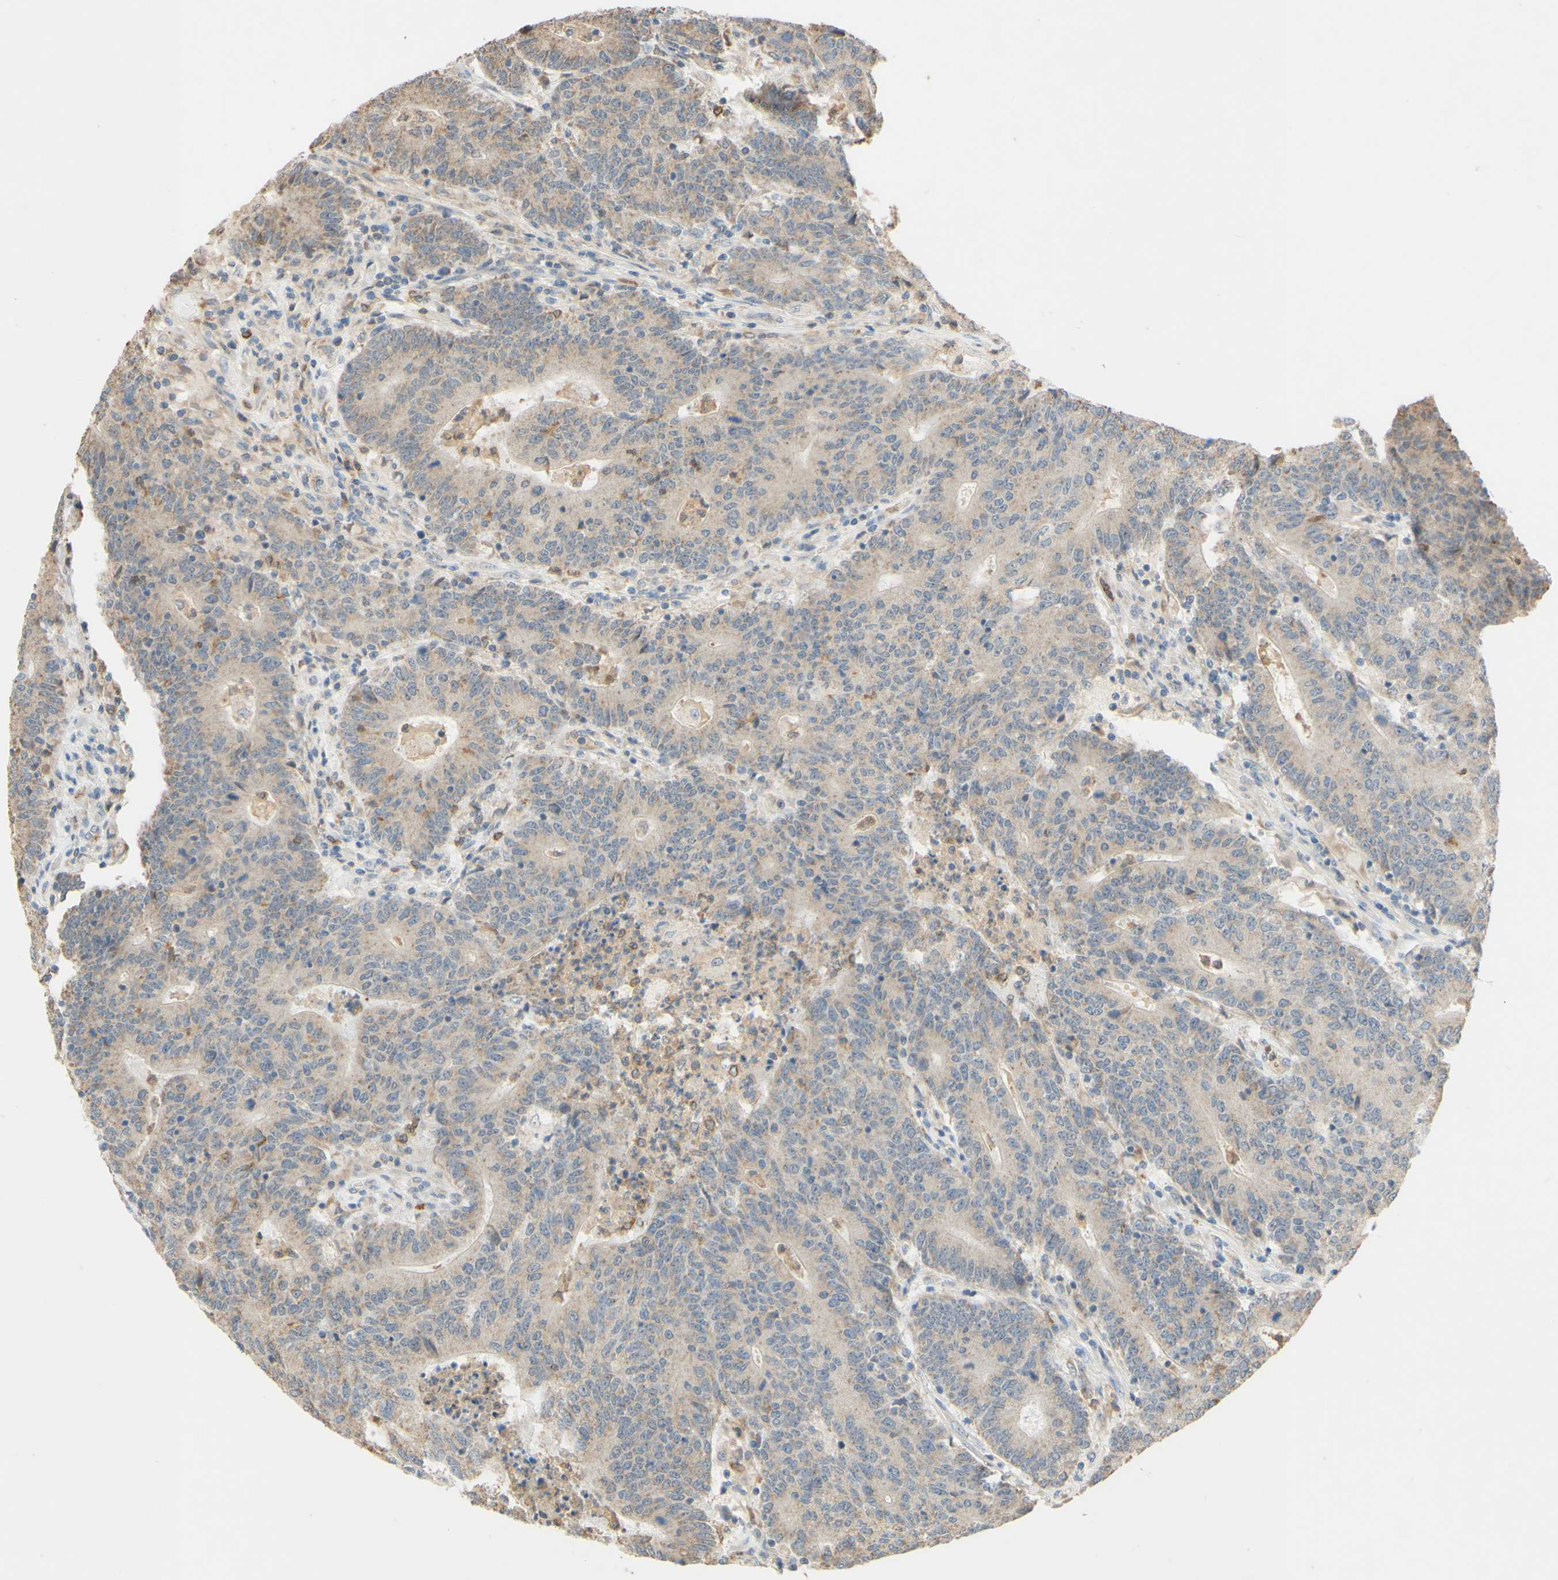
{"staining": {"intensity": "weak", "quantity": ">75%", "location": "cytoplasmic/membranous"}, "tissue": "colorectal cancer", "cell_type": "Tumor cells", "image_type": "cancer", "snomed": [{"axis": "morphology", "description": "Normal tissue, NOS"}, {"axis": "morphology", "description": "Adenocarcinoma, NOS"}, {"axis": "topography", "description": "Colon"}], "caption": "Colorectal cancer (adenocarcinoma) was stained to show a protein in brown. There is low levels of weak cytoplasmic/membranous expression in about >75% of tumor cells. The protein is shown in brown color, while the nuclei are stained blue.", "gene": "GATA1", "patient": {"sex": "female", "age": 75}}